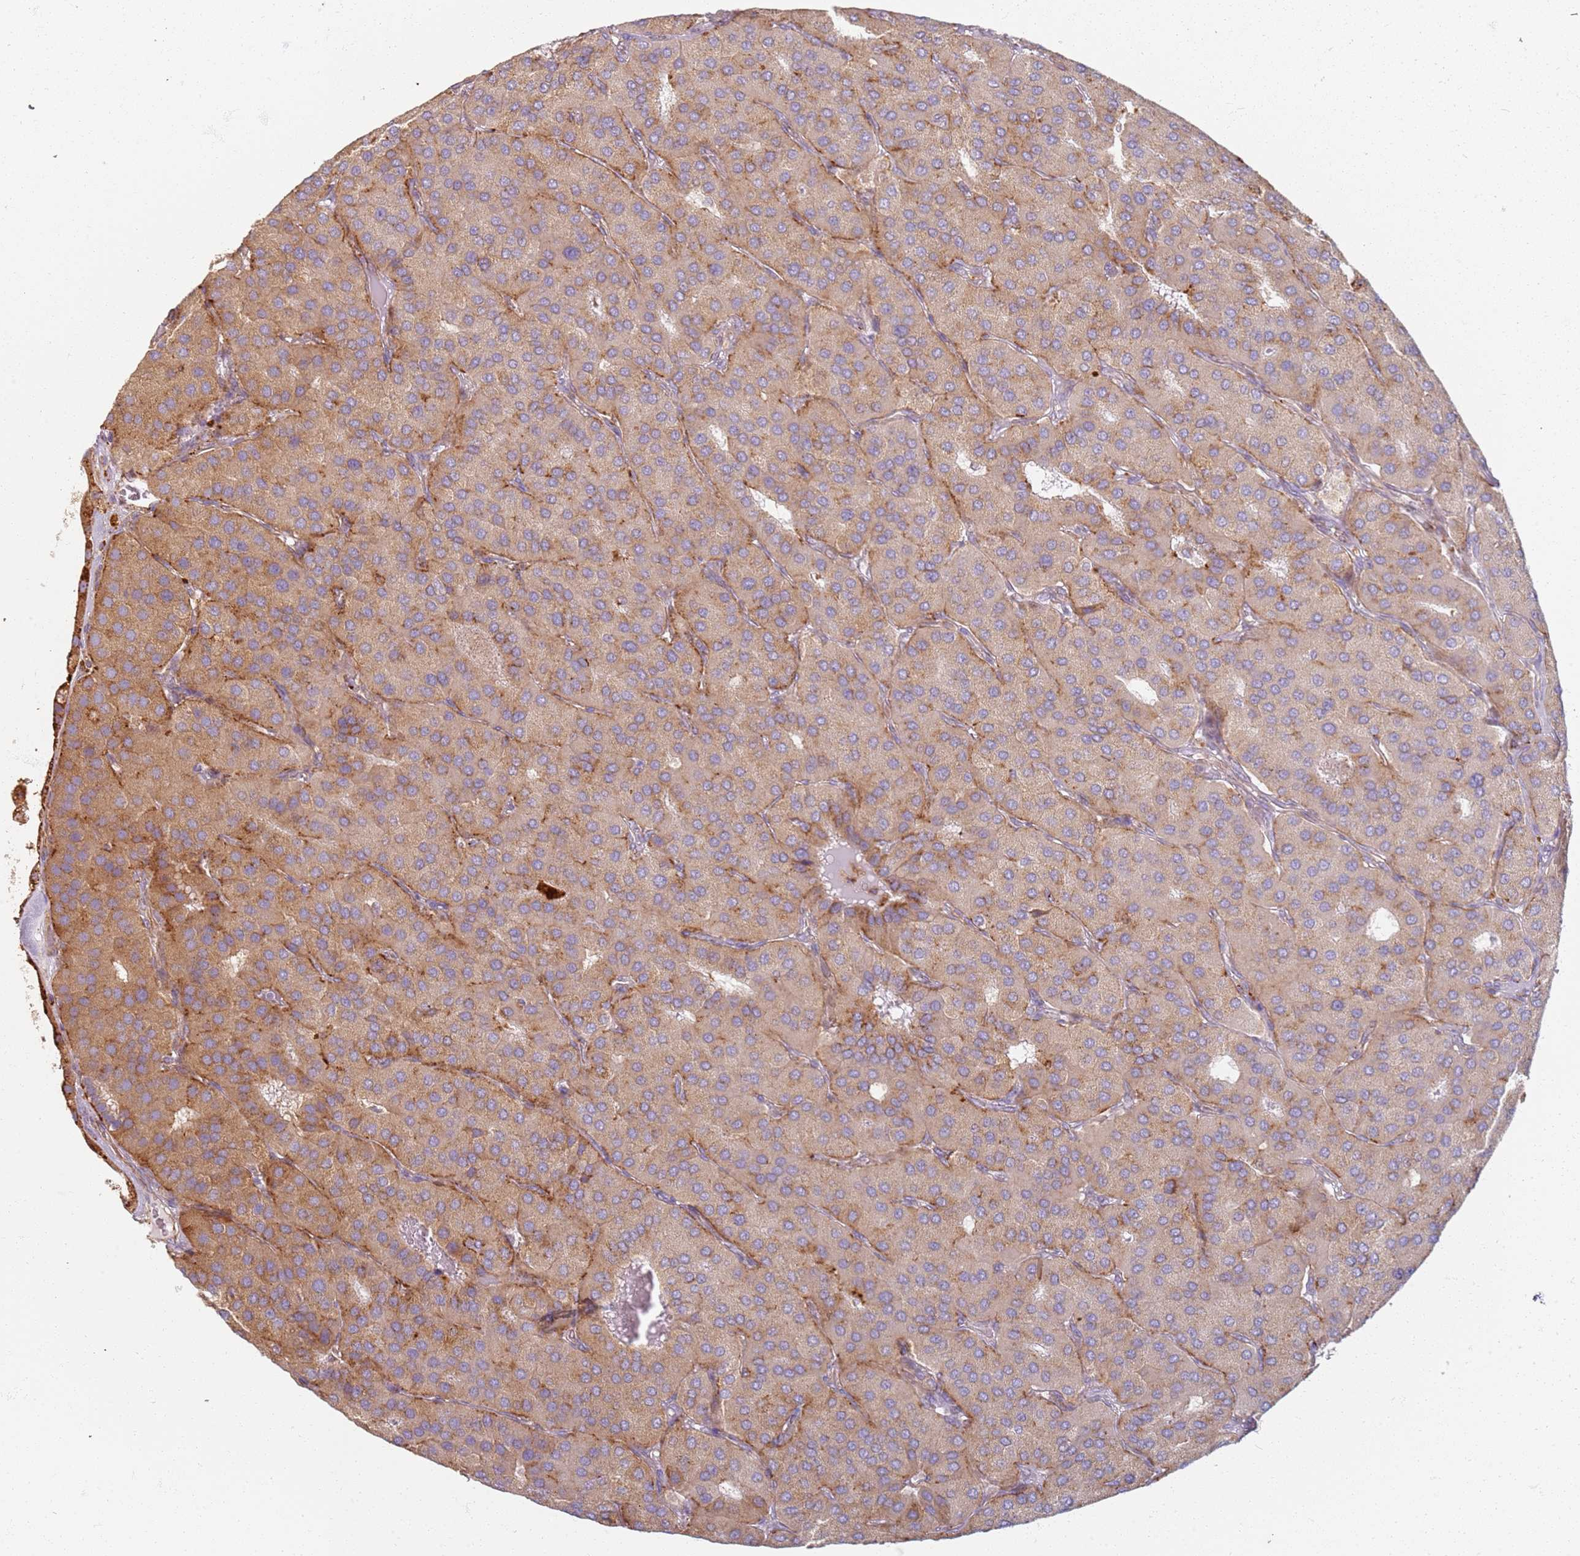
{"staining": {"intensity": "moderate", "quantity": ">75%", "location": "cytoplasmic/membranous"}, "tissue": "parathyroid gland", "cell_type": "Glandular cells", "image_type": "normal", "snomed": [{"axis": "morphology", "description": "Normal tissue, NOS"}, {"axis": "morphology", "description": "Adenoma, NOS"}, {"axis": "topography", "description": "Parathyroid gland"}], "caption": "Parathyroid gland stained for a protein shows moderate cytoplasmic/membranous positivity in glandular cells. Nuclei are stained in blue.", "gene": "PROKR2", "patient": {"sex": "female", "age": 86}}